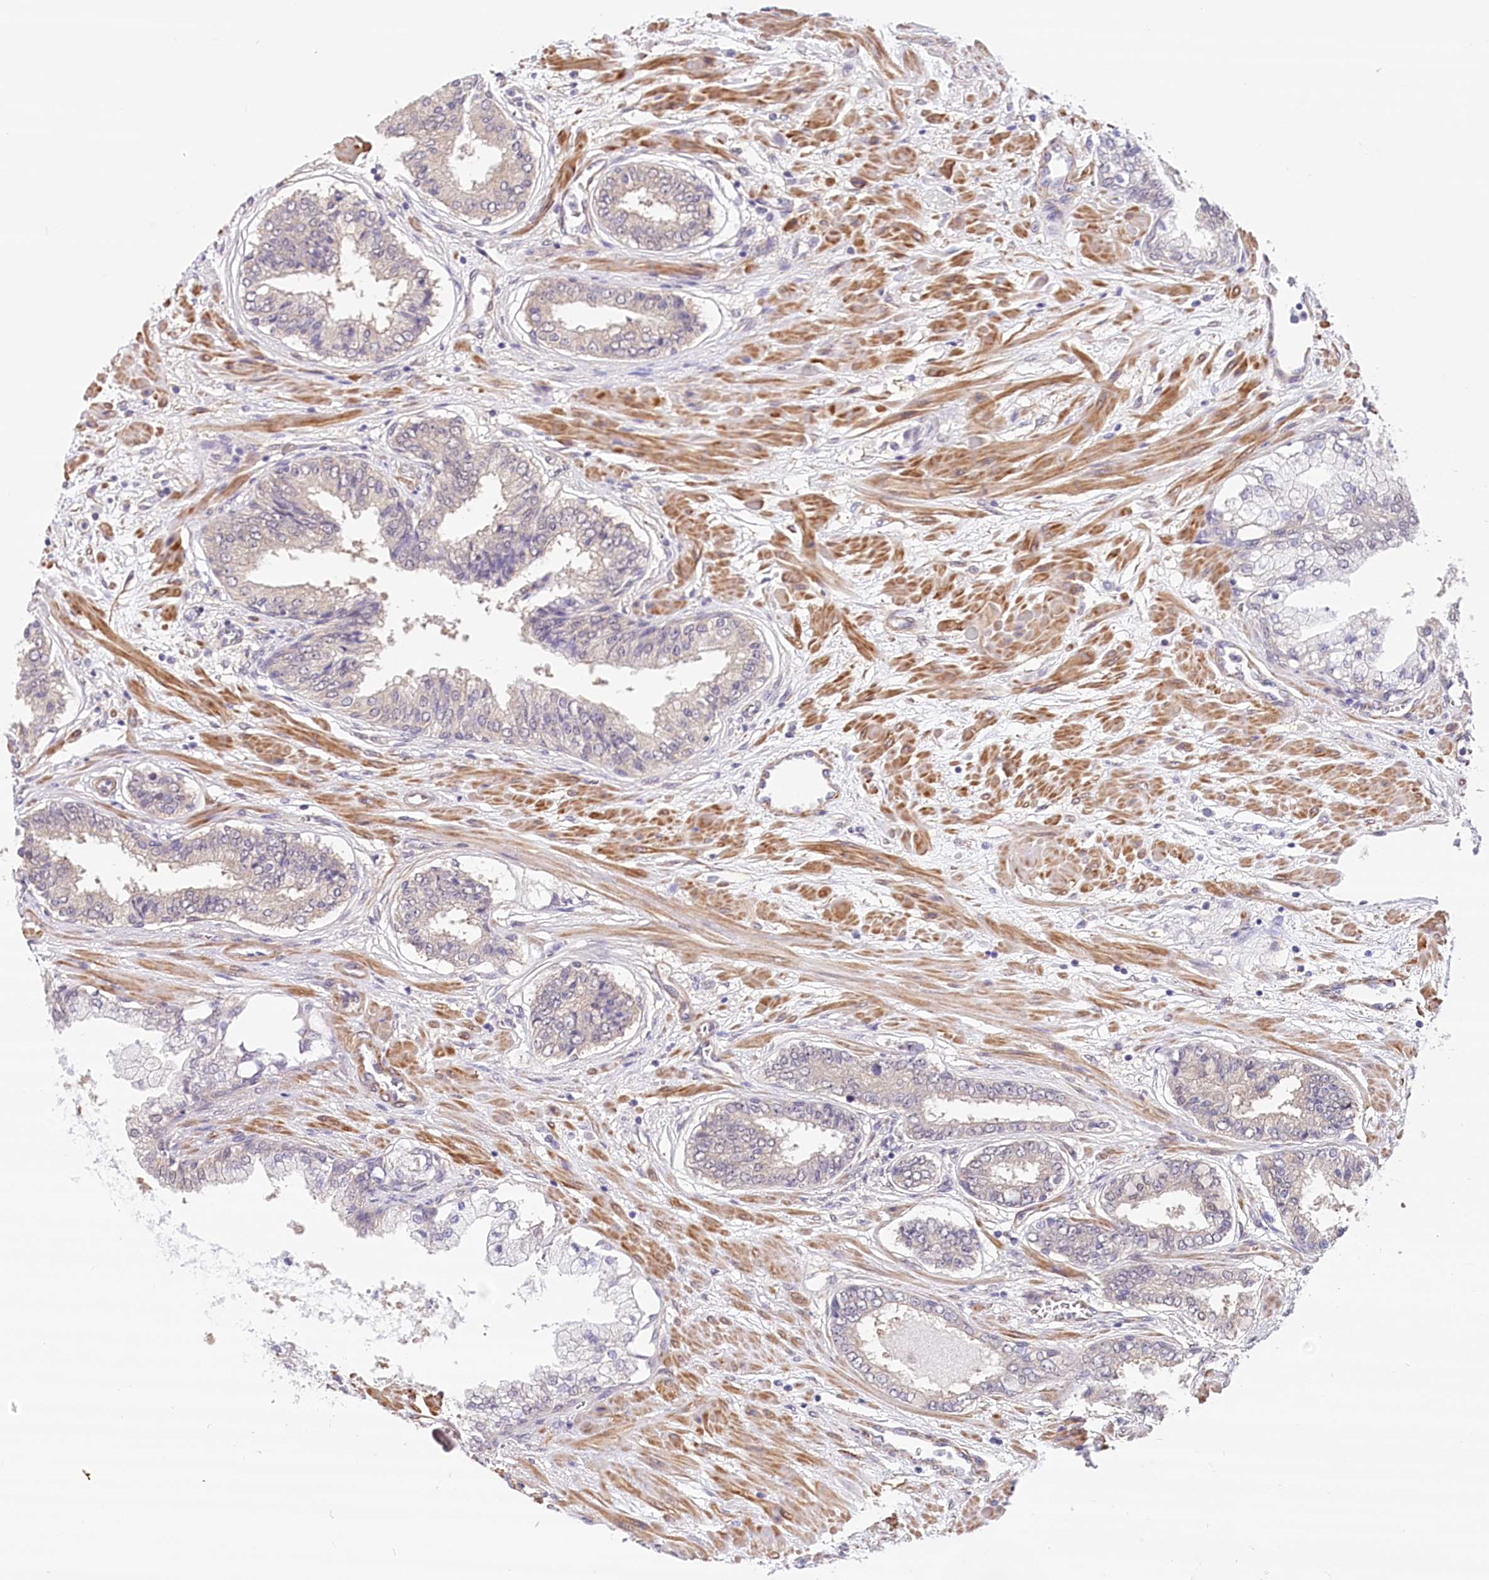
{"staining": {"intensity": "negative", "quantity": "none", "location": "none"}, "tissue": "prostate cancer", "cell_type": "Tumor cells", "image_type": "cancer", "snomed": [{"axis": "morphology", "description": "Normal tissue, NOS"}, {"axis": "morphology", "description": "Adenocarcinoma, High grade"}, {"axis": "topography", "description": "Prostate"}, {"axis": "topography", "description": "Peripheral nerve tissue"}], "caption": "This is an IHC photomicrograph of prostate cancer. There is no expression in tumor cells.", "gene": "PPP2R5B", "patient": {"sex": "male", "age": 59}}